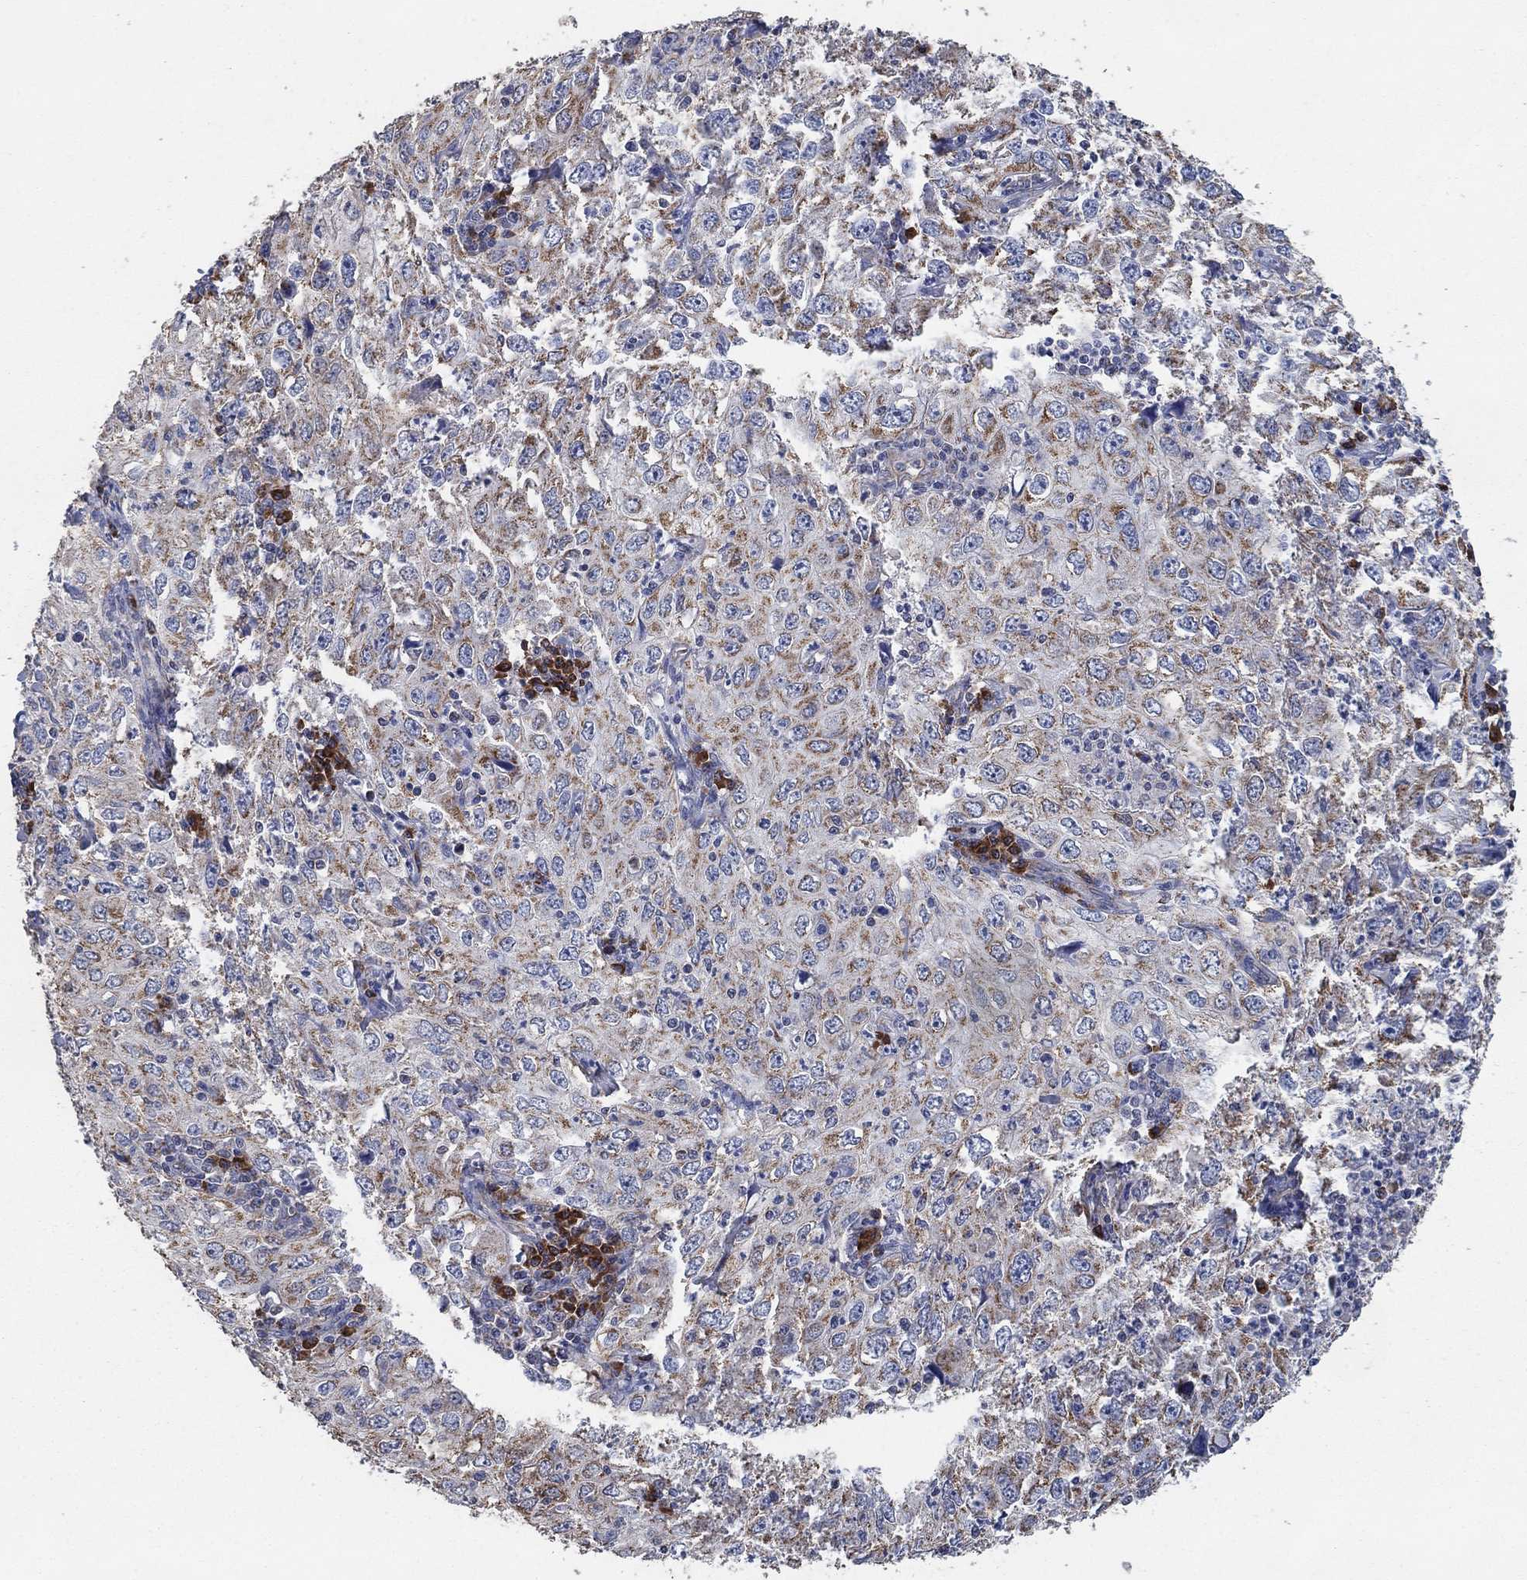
{"staining": {"intensity": "moderate", "quantity": "25%-75%", "location": "cytoplasmic/membranous"}, "tissue": "cervical cancer", "cell_type": "Tumor cells", "image_type": "cancer", "snomed": [{"axis": "morphology", "description": "Squamous cell carcinoma, NOS"}, {"axis": "topography", "description": "Cervix"}], "caption": "Immunohistochemistry of human cervical squamous cell carcinoma reveals medium levels of moderate cytoplasmic/membranous staining in about 25%-75% of tumor cells.", "gene": "HID1", "patient": {"sex": "female", "age": 24}}